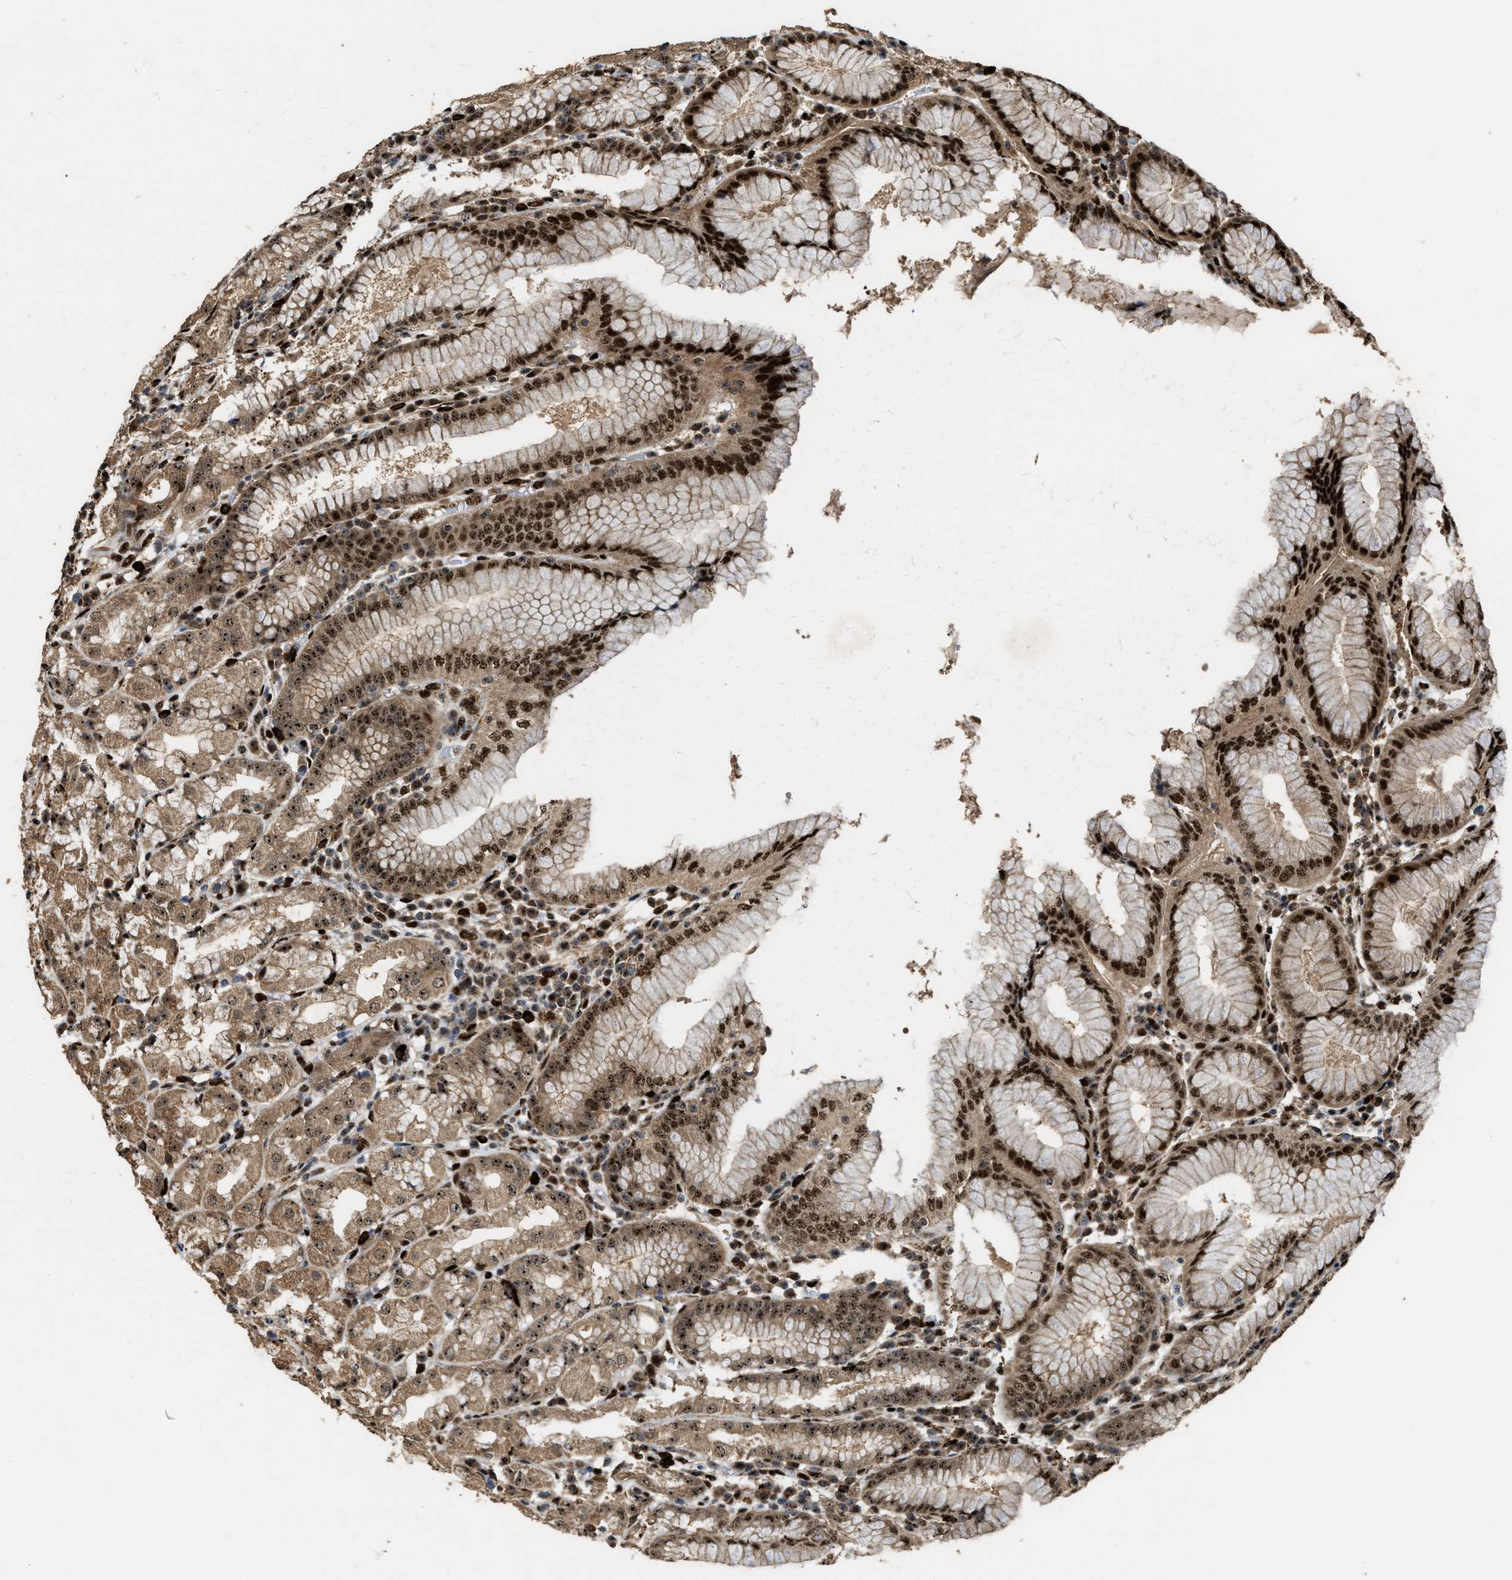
{"staining": {"intensity": "strong", "quantity": ">75%", "location": "cytoplasmic/membranous,nuclear"}, "tissue": "stomach", "cell_type": "Glandular cells", "image_type": "normal", "snomed": [{"axis": "morphology", "description": "Normal tissue, NOS"}, {"axis": "topography", "description": "Stomach"}, {"axis": "topography", "description": "Stomach, lower"}], "caption": "Normal stomach displays strong cytoplasmic/membranous,nuclear positivity in approximately >75% of glandular cells.", "gene": "ZNF687", "patient": {"sex": "female", "age": 56}}